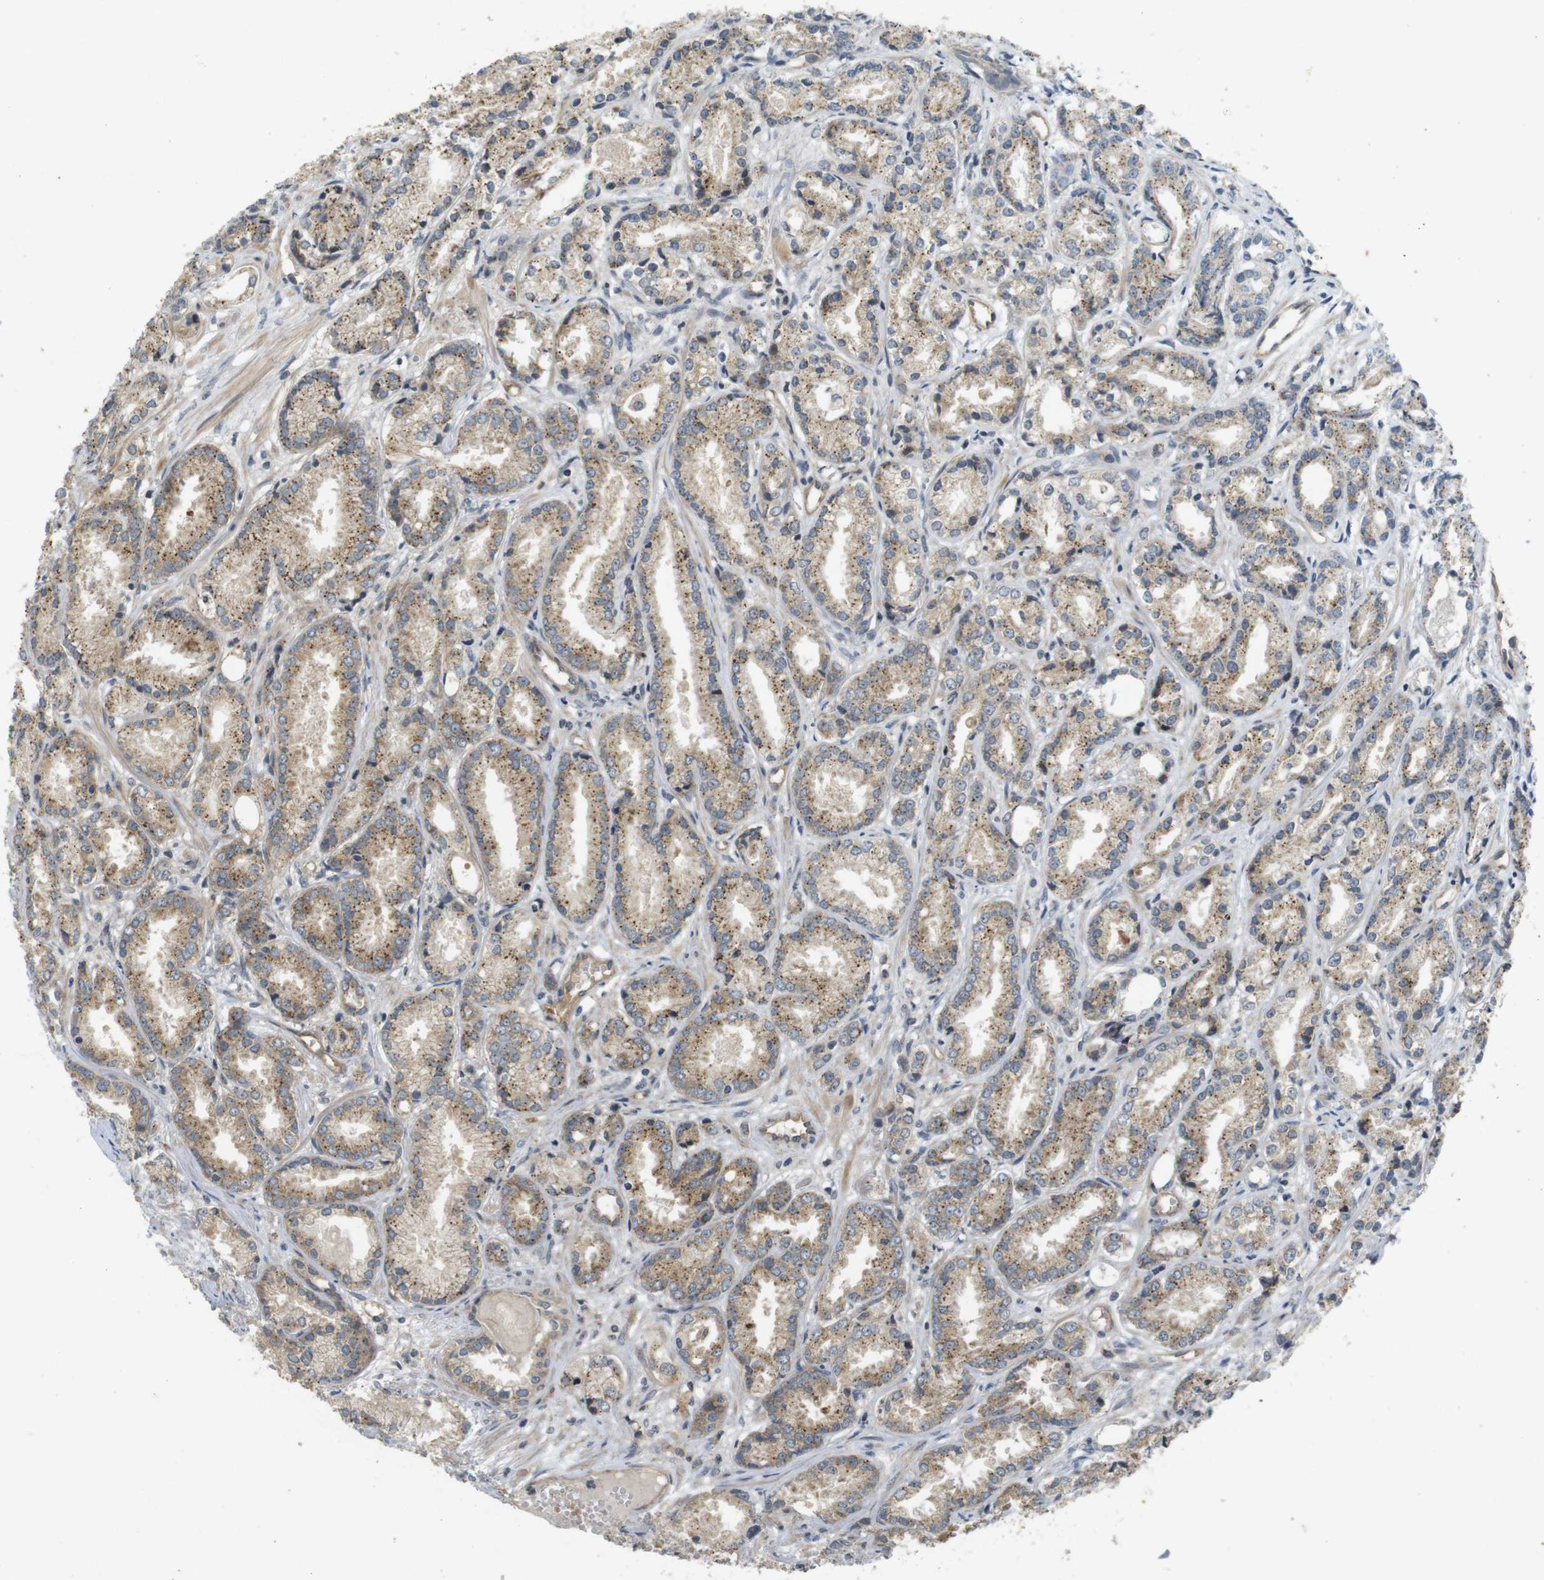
{"staining": {"intensity": "moderate", "quantity": "25%-75%", "location": "cytoplasmic/membranous"}, "tissue": "prostate cancer", "cell_type": "Tumor cells", "image_type": "cancer", "snomed": [{"axis": "morphology", "description": "Adenocarcinoma, Low grade"}, {"axis": "topography", "description": "Prostate"}], "caption": "About 25%-75% of tumor cells in prostate cancer reveal moderate cytoplasmic/membranous protein expression as visualized by brown immunohistochemical staining.", "gene": "CLTC", "patient": {"sex": "male", "age": 72}}